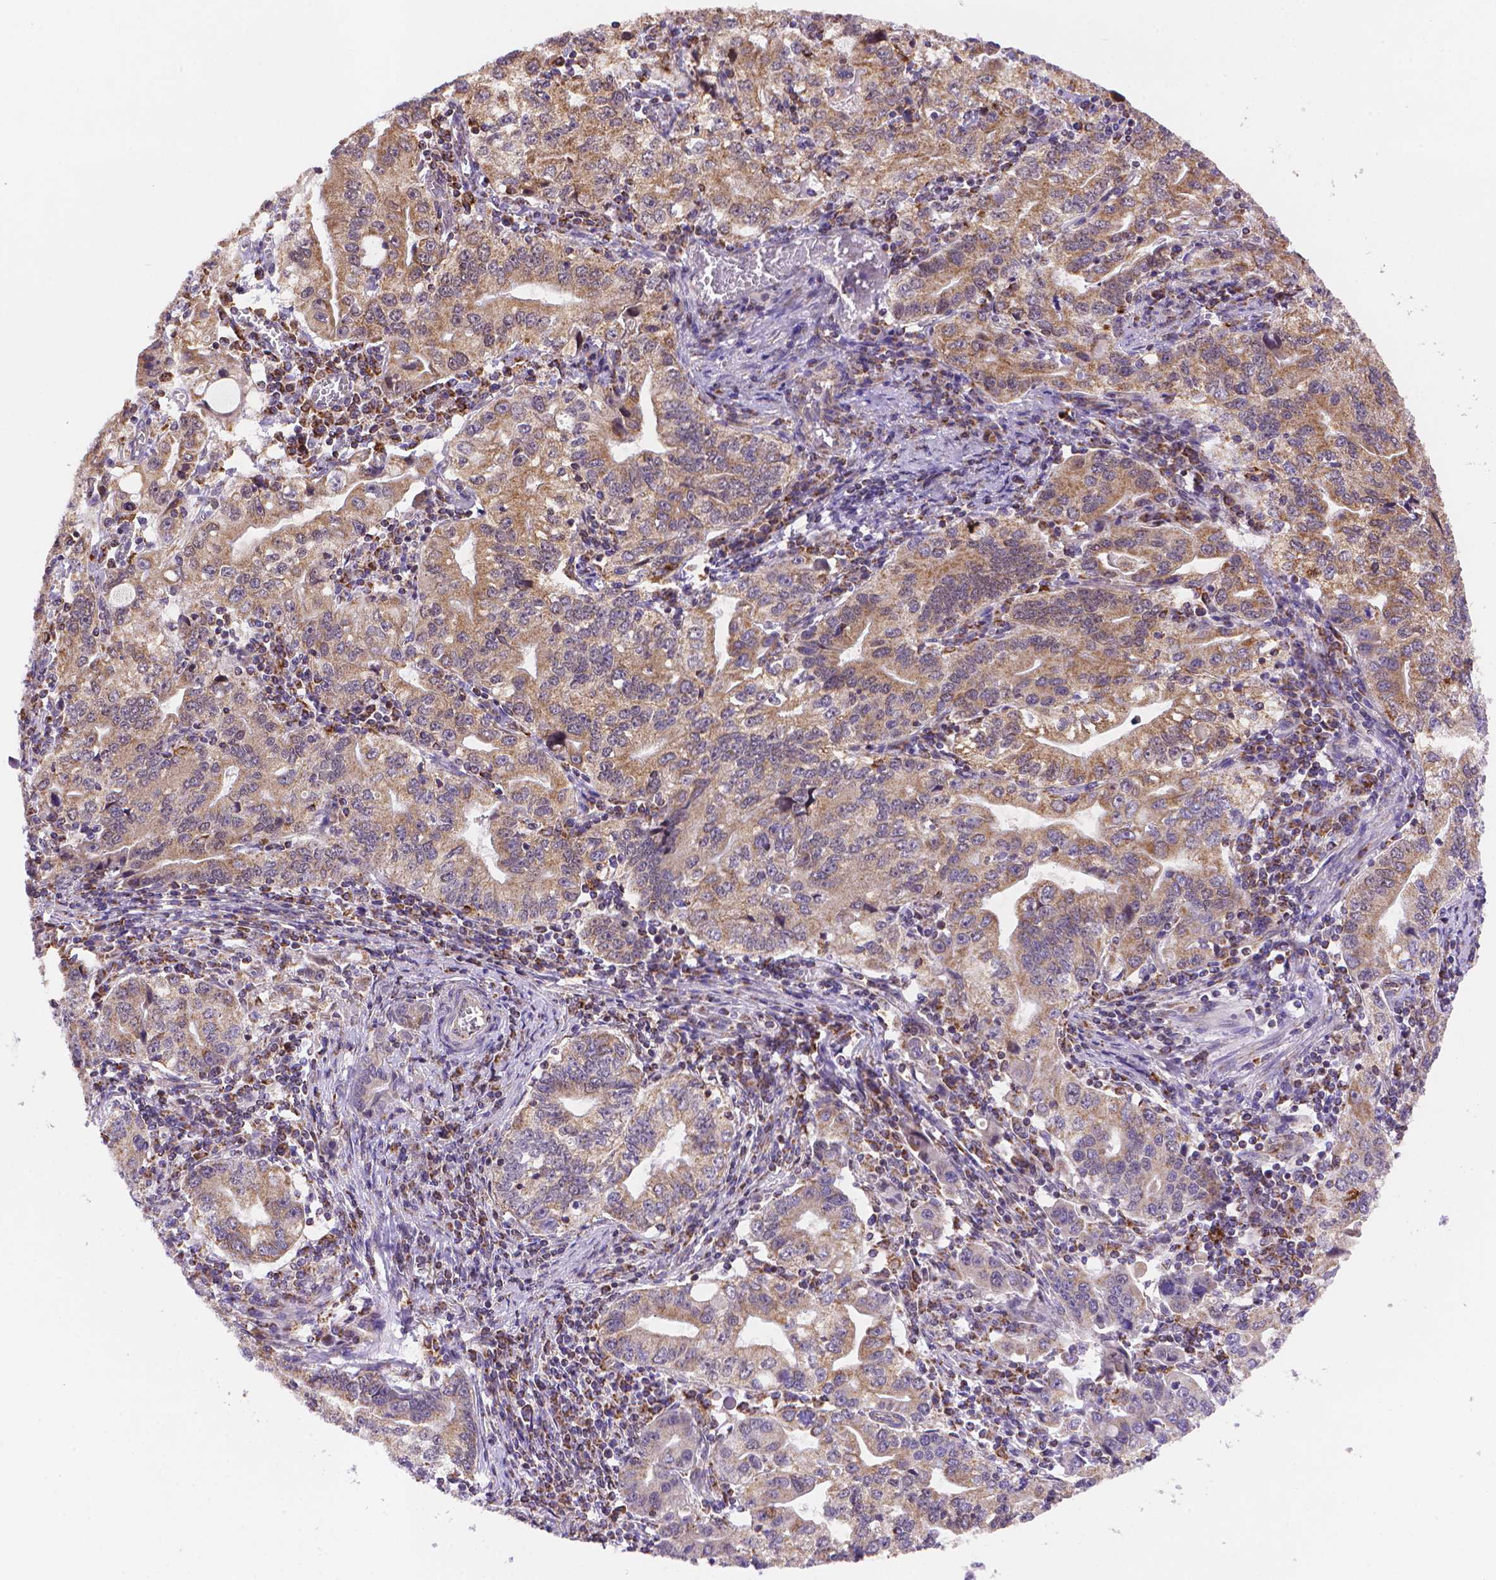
{"staining": {"intensity": "moderate", "quantity": "25%-75%", "location": "cytoplasmic/membranous"}, "tissue": "stomach cancer", "cell_type": "Tumor cells", "image_type": "cancer", "snomed": [{"axis": "morphology", "description": "Adenocarcinoma, NOS"}, {"axis": "topography", "description": "Stomach, lower"}], "caption": "Immunohistochemistry (IHC) staining of stomach cancer (adenocarcinoma), which displays medium levels of moderate cytoplasmic/membranous expression in about 25%-75% of tumor cells indicating moderate cytoplasmic/membranous protein staining. The staining was performed using DAB (3,3'-diaminobenzidine) (brown) for protein detection and nuclei were counterstained in hematoxylin (blue).", "gene": "CYYR1", "patient": {"sex": "female", "age": 72}}